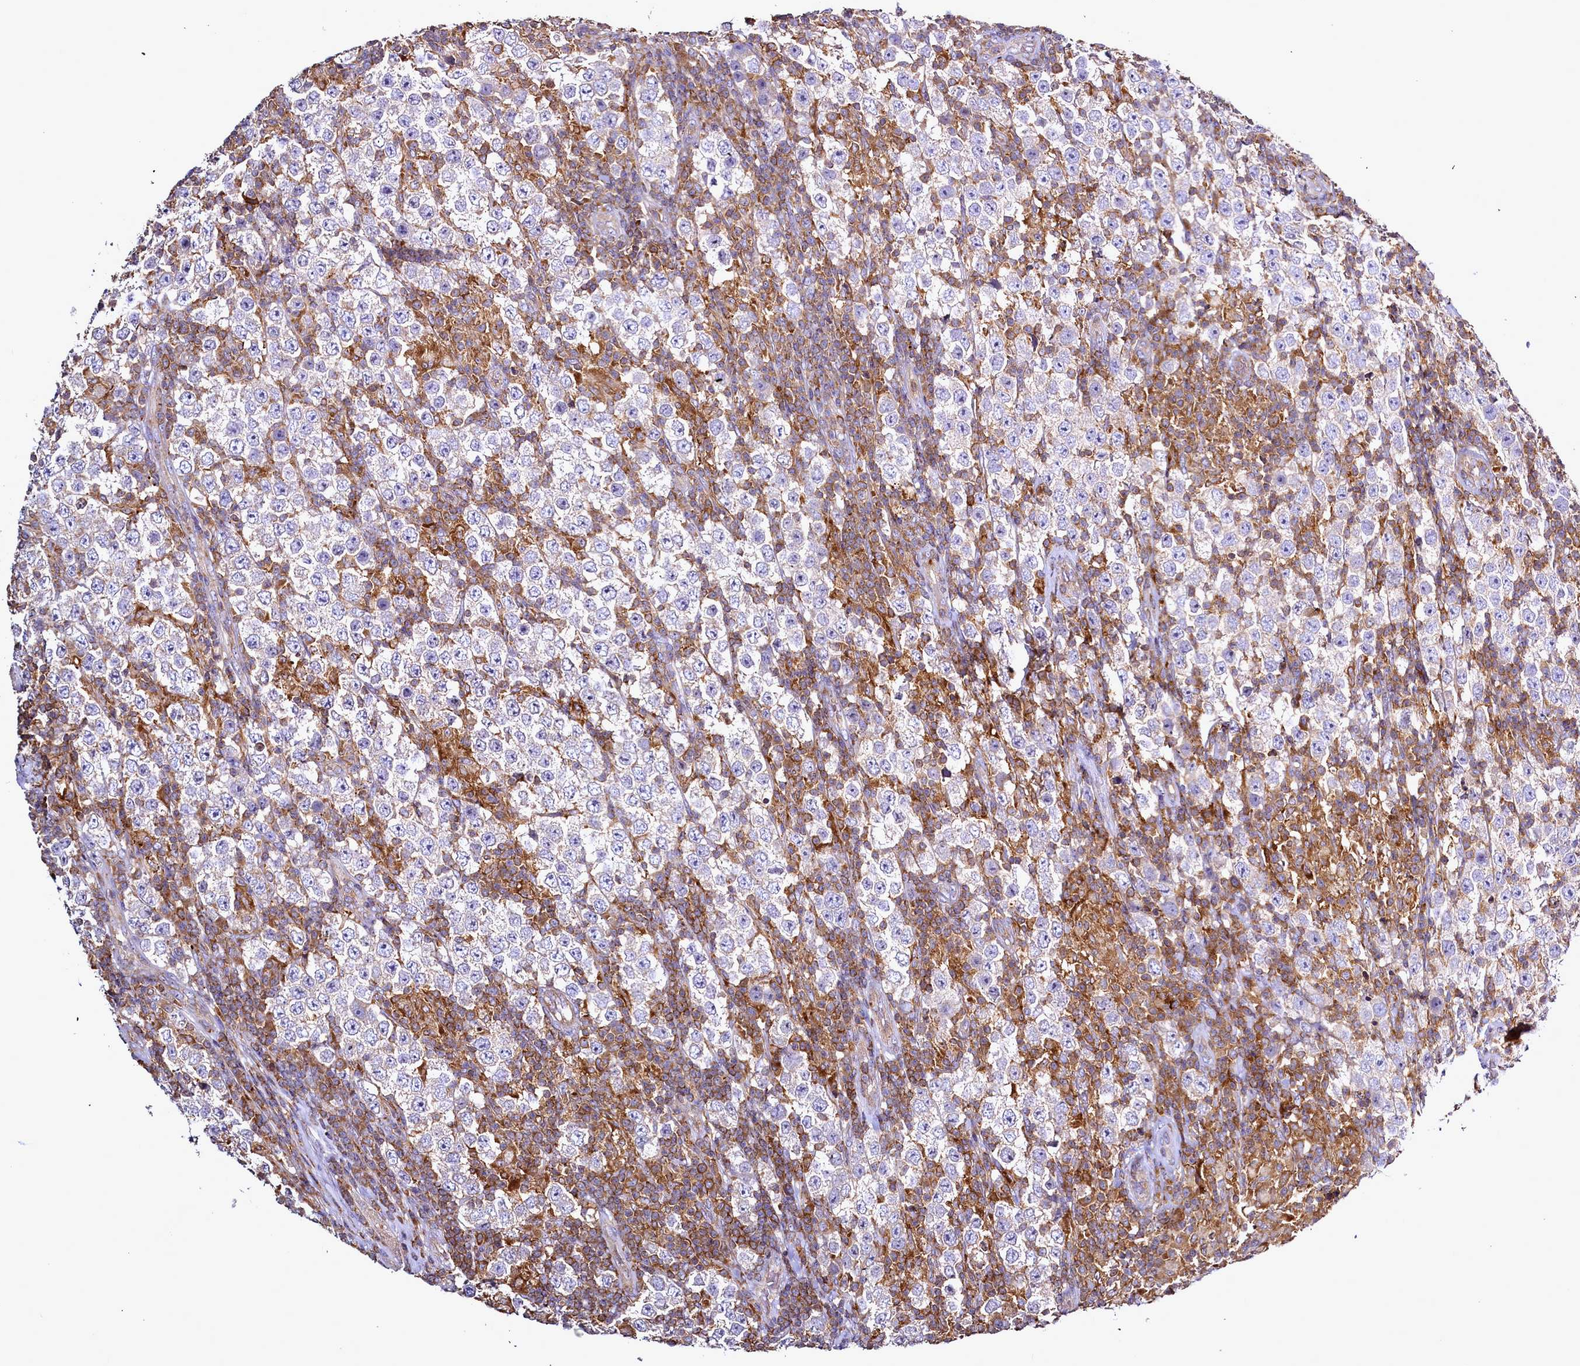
{"staining": {"intensity": "negative", "quantity": "none", "location": "none"}, "tissue": "testis cancer", "cell_type": "Tumor cells", "image_type": "cancer", "snomed": [{"axis": "morphology", "description": "Normal tissue, NOS"}, {"axis": "morphology", "description": "Urothelial carcinoma, High grade"}, {"axis": "morphology", "description": "Seminoma, NOS"}, {"axis": "morphology", "description": "Carcinoma, Embryonal, NOS"}, {"axis": "topography", "description": "Urinary bladder"}, {"axis": "topography", "description": "Testis"}], "caption": "Photomicrograph shows no significant protein expression in tumor cells of testis embryonal carcinoma.", "gene": "NCKAP1L", "patient": {"sex": "male", "age": 41}}